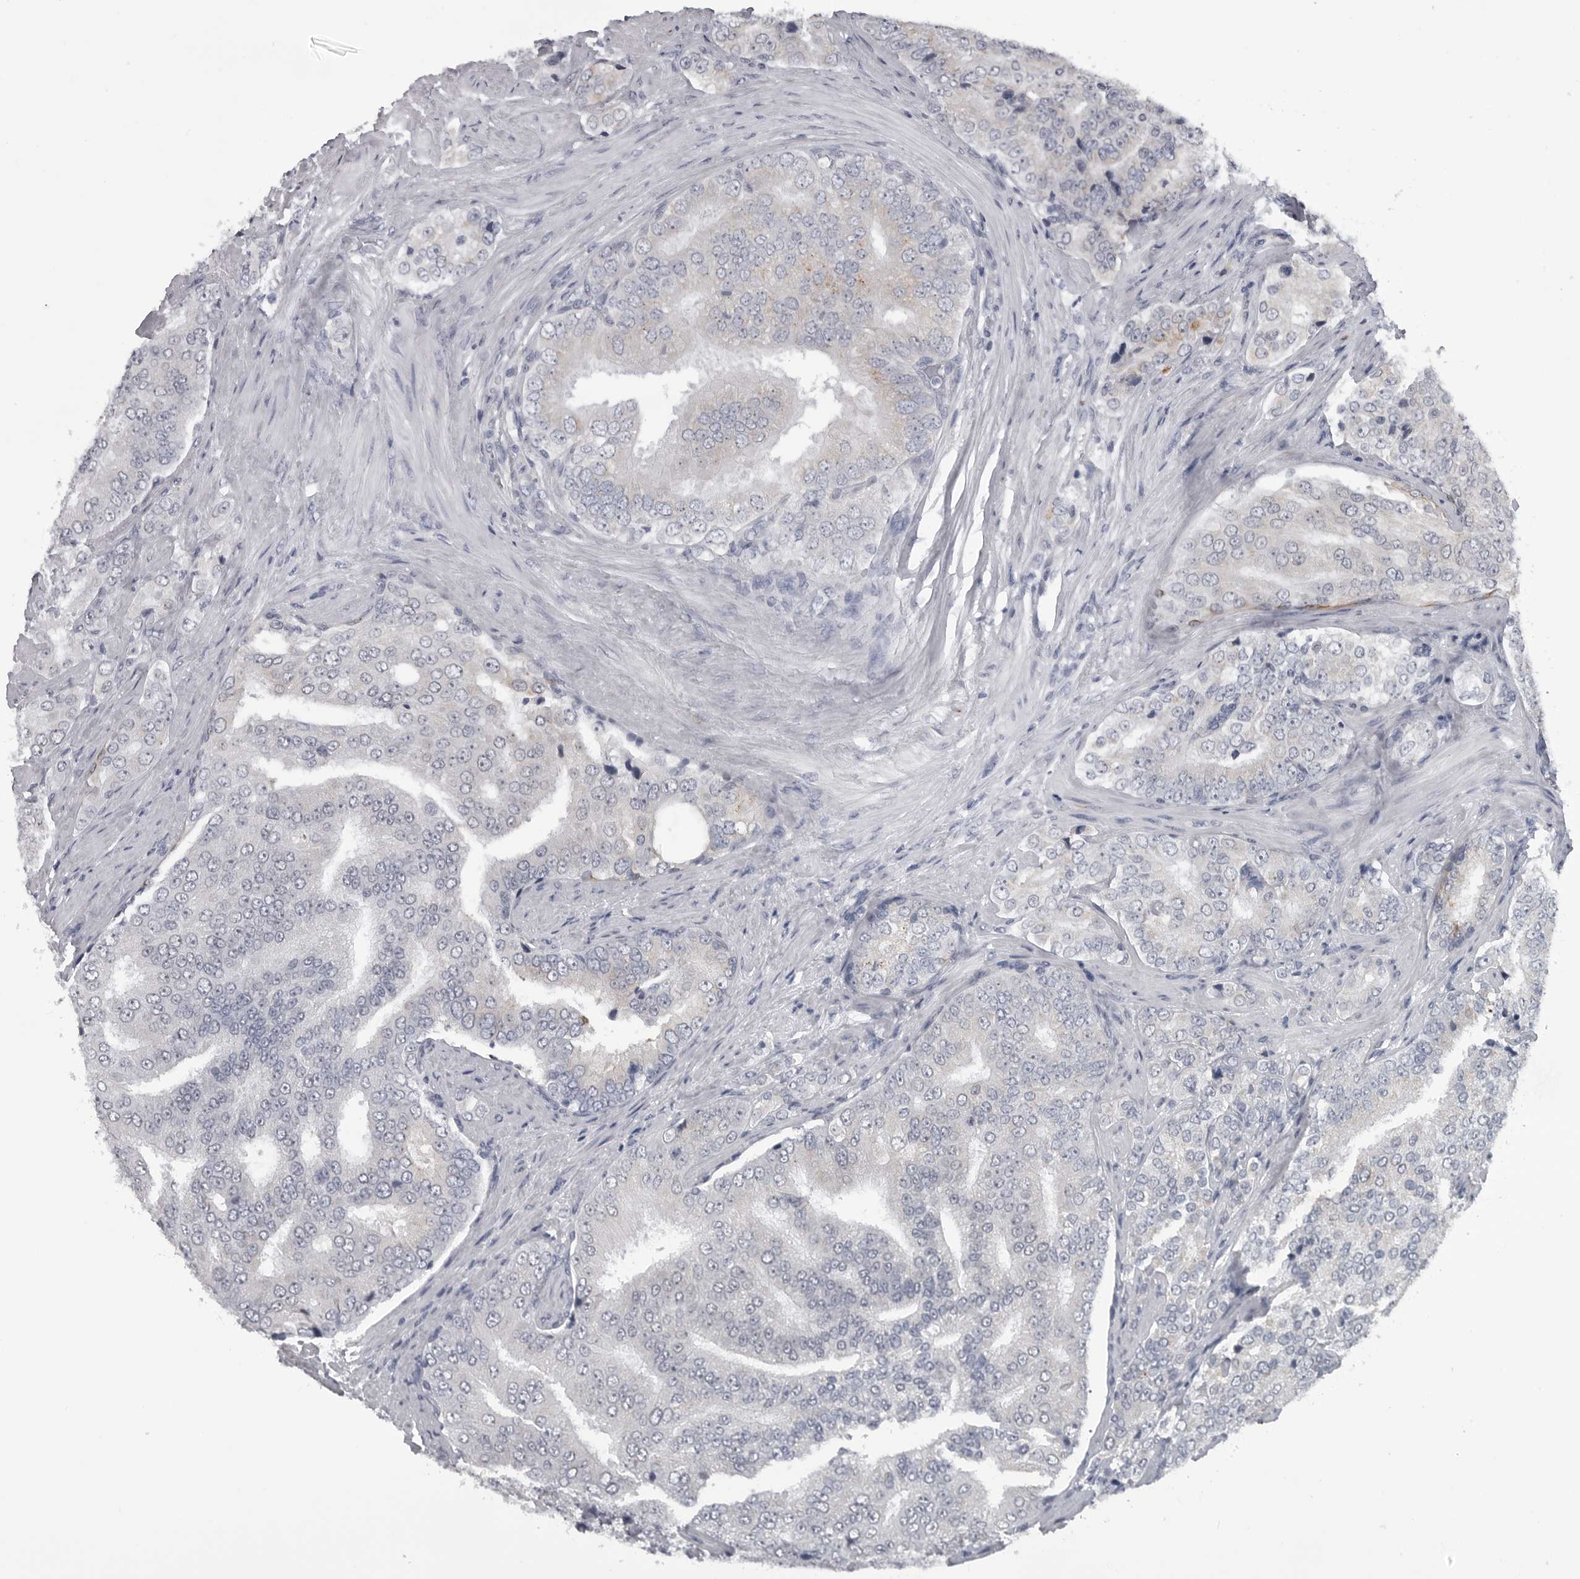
{"staining": {"intensity": "negative", "quantity": "none", "location": "none"}, "tissue": "prostate cancer", "cell_type": "Tumor cells", "image_type": "cancer", "snomed": [{"axis": "morphology", "description": "Adenocarcinoma, High grade"}, {"axis": "topography", "description": "Prostate"}], "caption": "High power microscopy image of an IHC image of adenocarcinoma (high-grade) (prostate), revealing no significant staining in tumor cells.", "gene": "MYOC", "patient": {"sex": "male", "age": 58}}